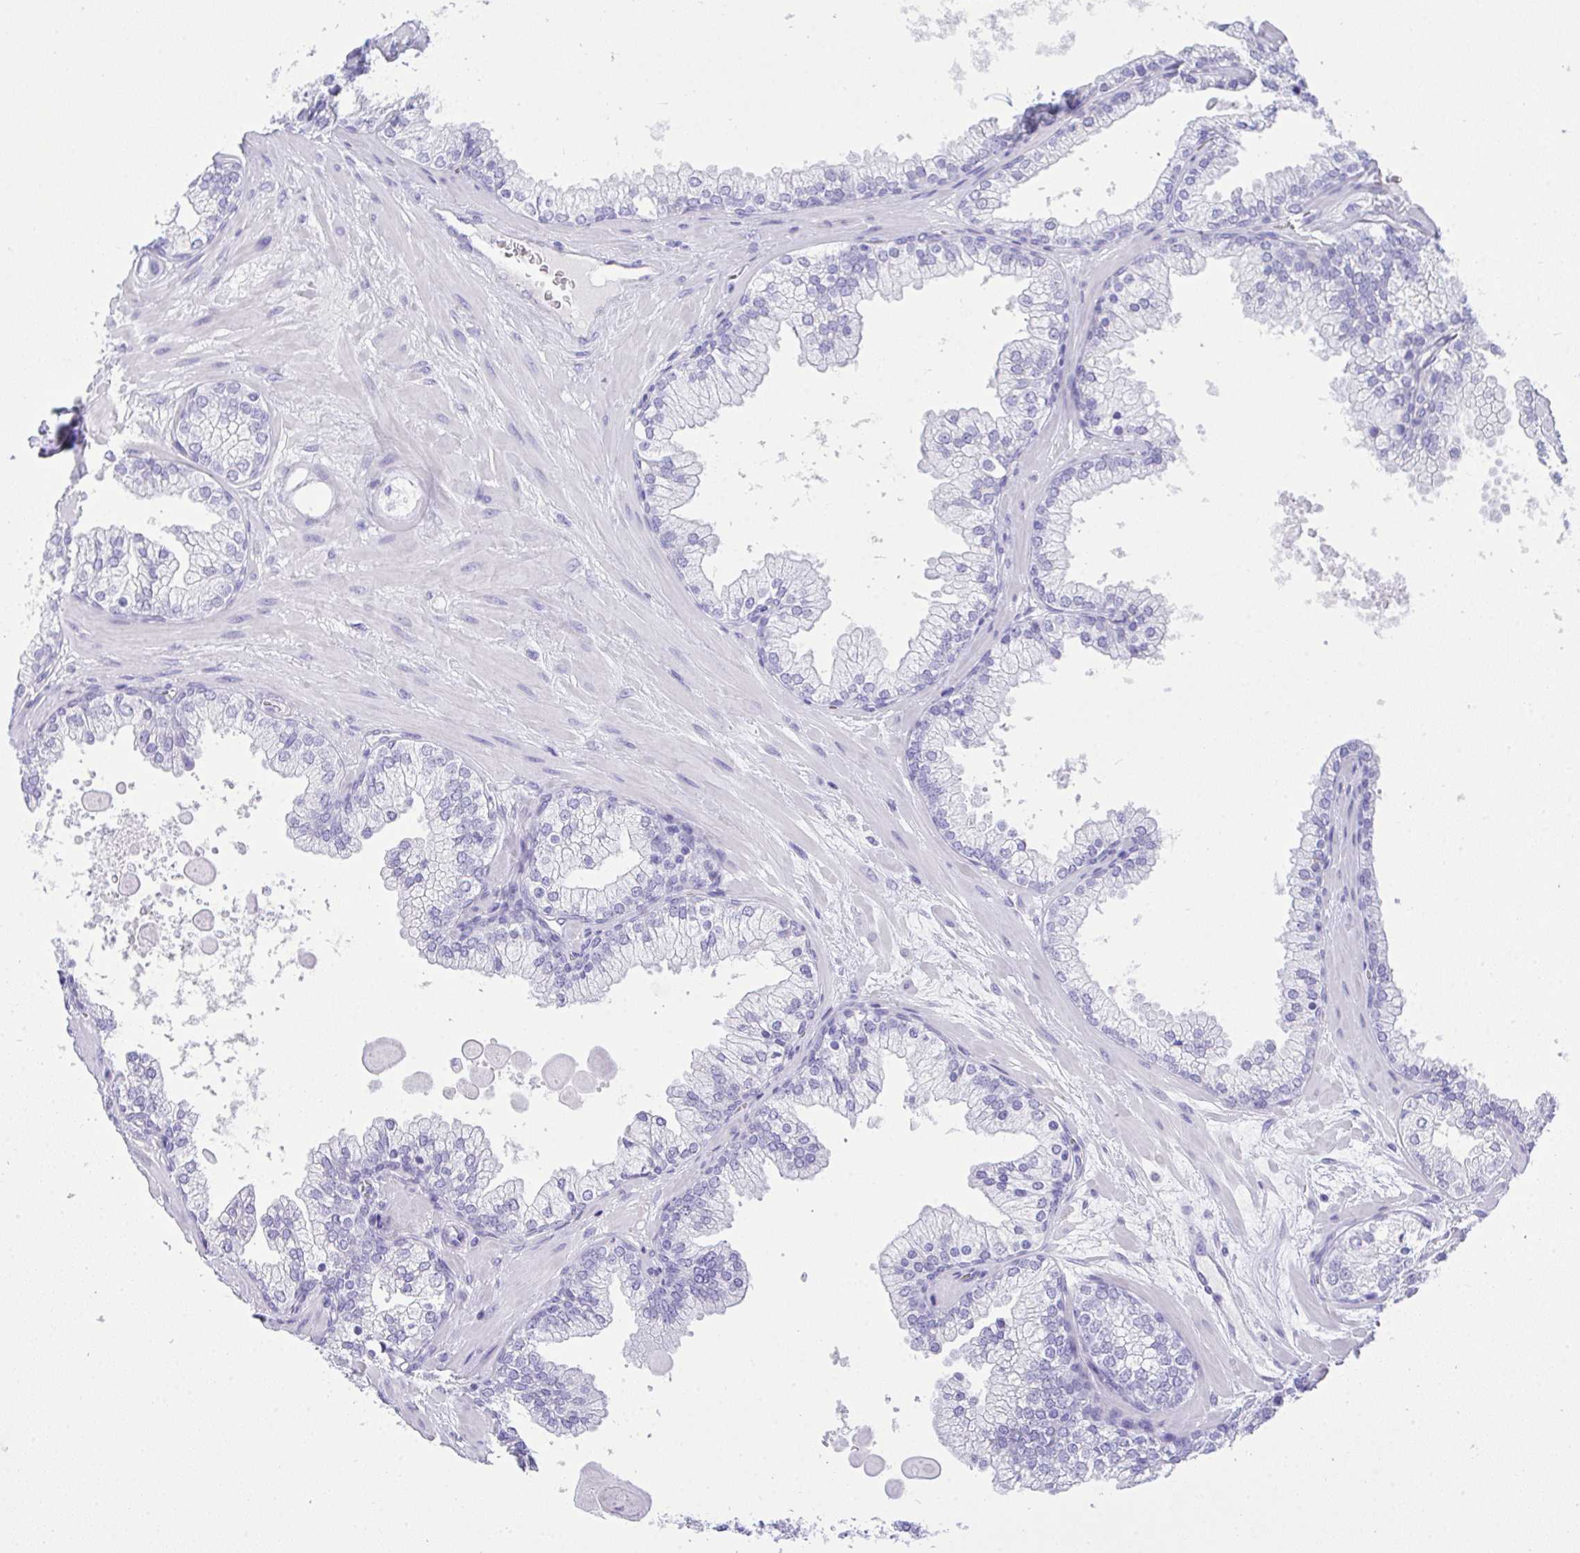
{"staining": {"intensity": "negative", "quantity": "none", "location": "none"}, "tissue": "prostate", "cell_type": "Glandular cells", "image_type": "normal", "snomed": [{"axis": "morphology", "description": "Normal tissue, NOS"}, {"axis": "topography", "description": "Prostate"}, {"axis": "topography", "description": "Peripheral nerve tissue"}], "caption": "The histopathology image exhibits no significant expression in glandular cells of prostate.", "gene": "AKR1D1", "patient": {"sex": "male", "age": 61}}